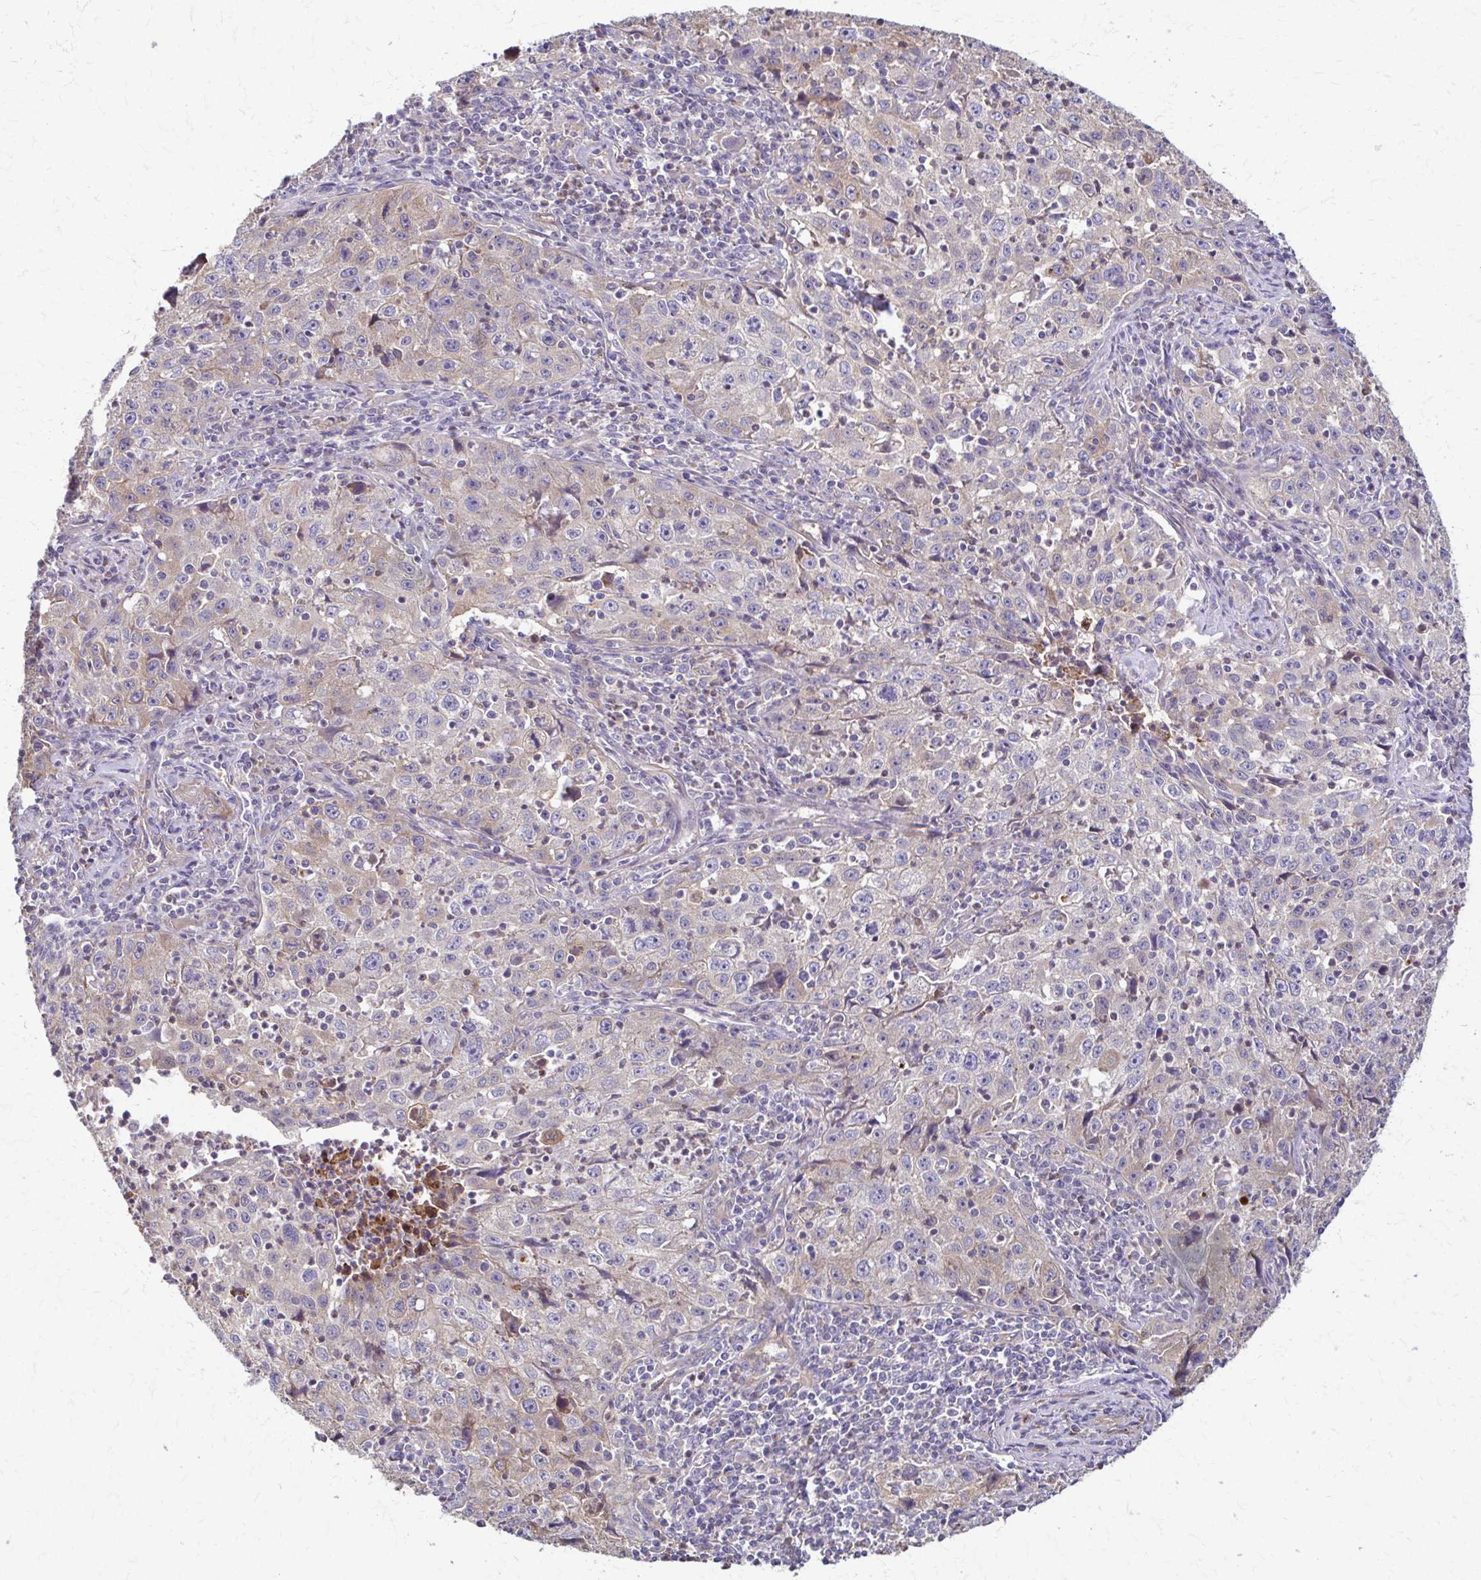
{"staining": {"intensity": "negative", "quantity": "none", "location": "none"}, "tissue": "lung cancer", "cell_type": "Tumor cells", "image_type": "cancer", "snomed": [{"axis": "morphology", "description": "Squamous cell carcinoma, NOS"}, {"axis": "topography", "description": "Lung"}], "caption": "Micrograph shows no protein staining in tumor cells of lung squamous cell carcinoma tissue. (Stains: DAB immunohistochemistry with hematoxylin counter stain, Microscopy: brightfield microscopy at high magnification).", "gene": "DSP", "patient": {"sex": "male", "age": 71}}